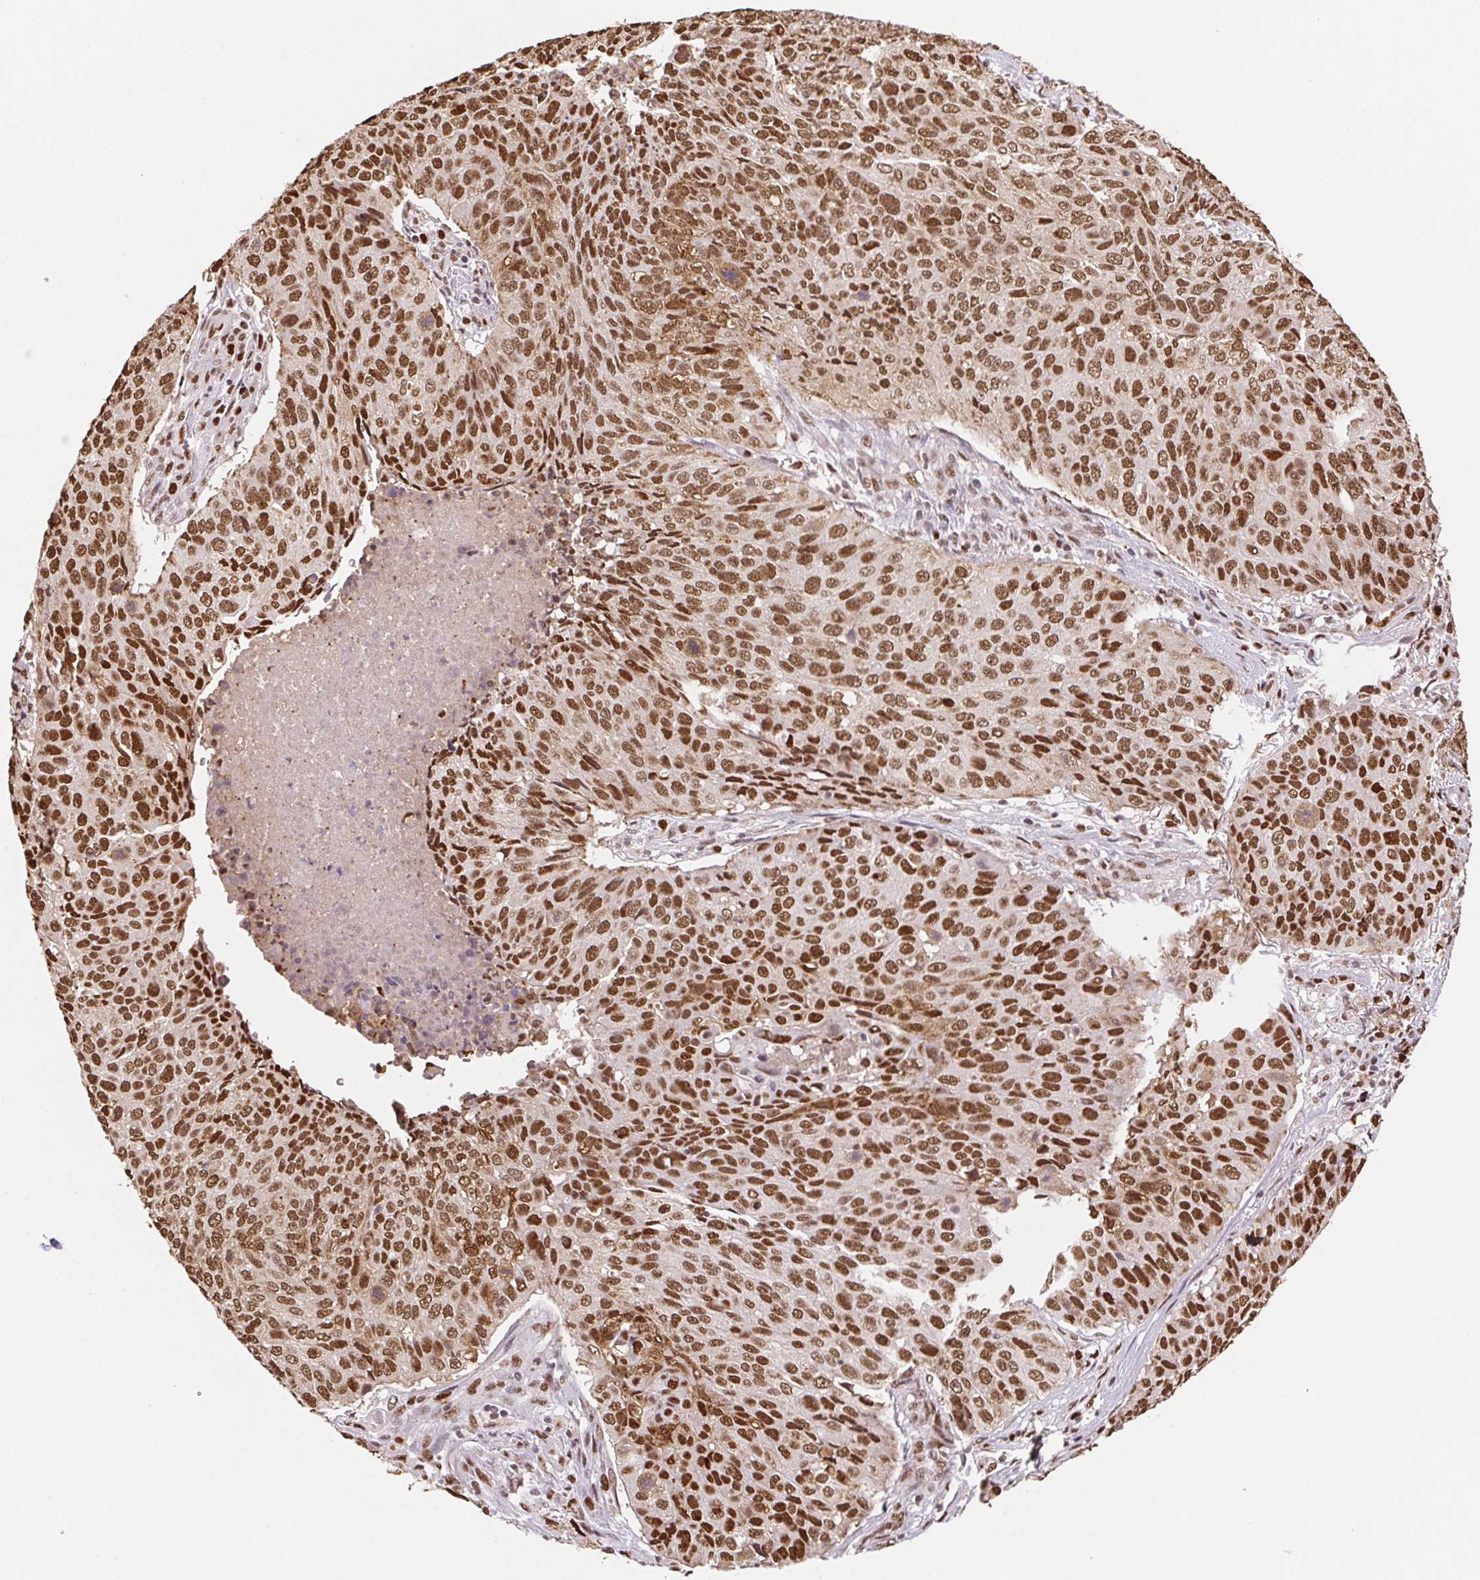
{"staining": {"intensity": "strong", "quantity": ">75%", "location": "nuclear"}, "tissue": "lung cancer", "cell_type": "Tumor cells", "image_type": "cancer", "snomed": [{"axis": "morphology", "description": "Normal tissue, NOS"}, {"axis": "morphology", "description": "Squamous cell carcinoma, NOS"}, {"axis": "topography", "description": "Bronchus"}, {"axis": "topography", "description": "Lung"}], "caption": "This histopathology image demonstrates immunohistochemistry (IHC) staining of human lung squamous cell carcinoma, with high strong nuclear positivity in about >75% of tumor cells.", "gene": "SET", "patient": {"sex": "male", "age": 64}}